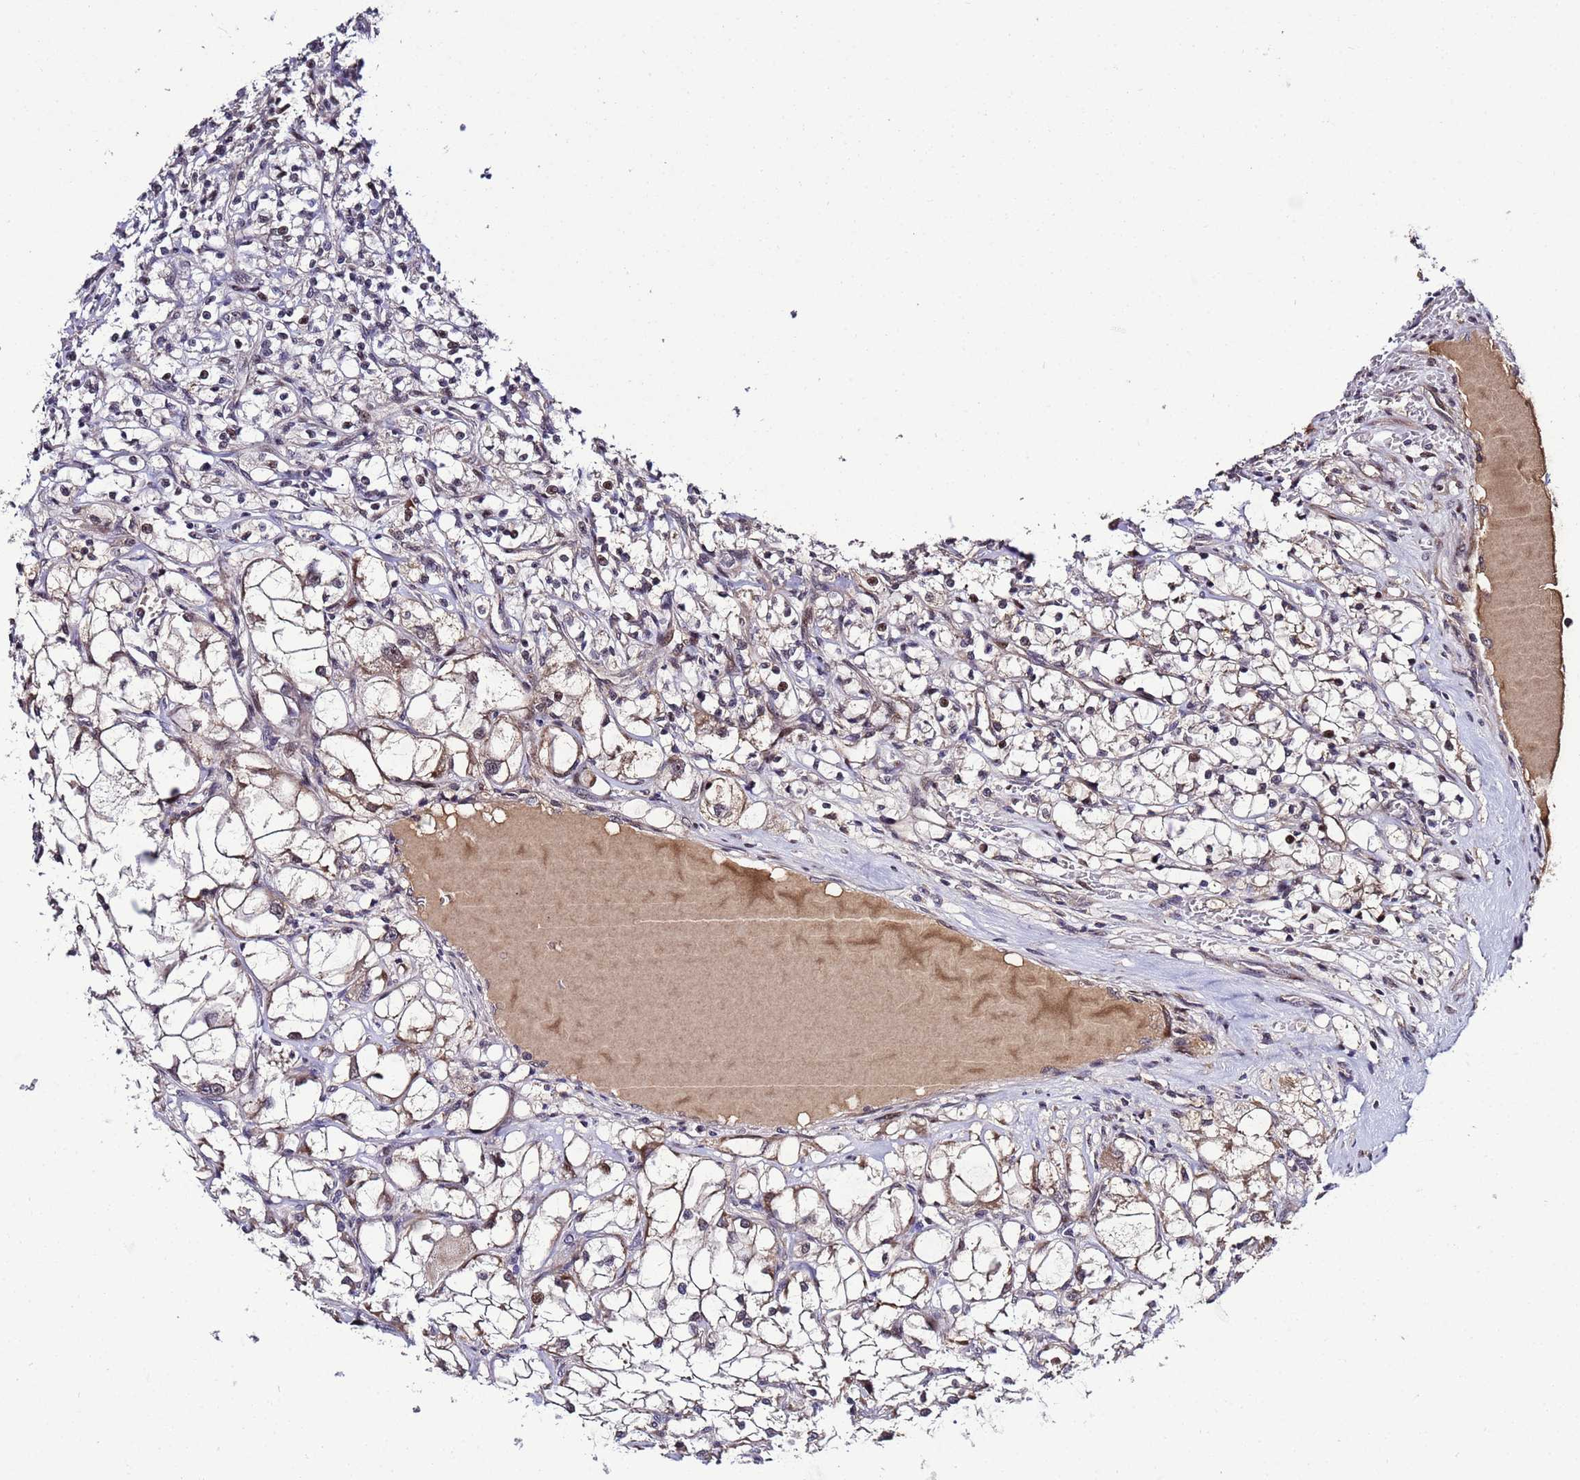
{"staining": {"intensity": "moderate", "quantity": "<25%", "location": "nuclear"}, "tissue": "renal cancer", "cell_type": "Tumor cells", "image_type": "cancer", "snomed": [{"axis": "morphology", "description": "Adenocarcinoma, NOS"}, {"axis": "topography", "description": "Kidney"}], "caption": "Human renal cancer stained with a brown dye shows moderate nuclear positive expression in about <25% of tumor cells.", "gene": "WNK4", "patient": {"sex": "female", "age": 69}}